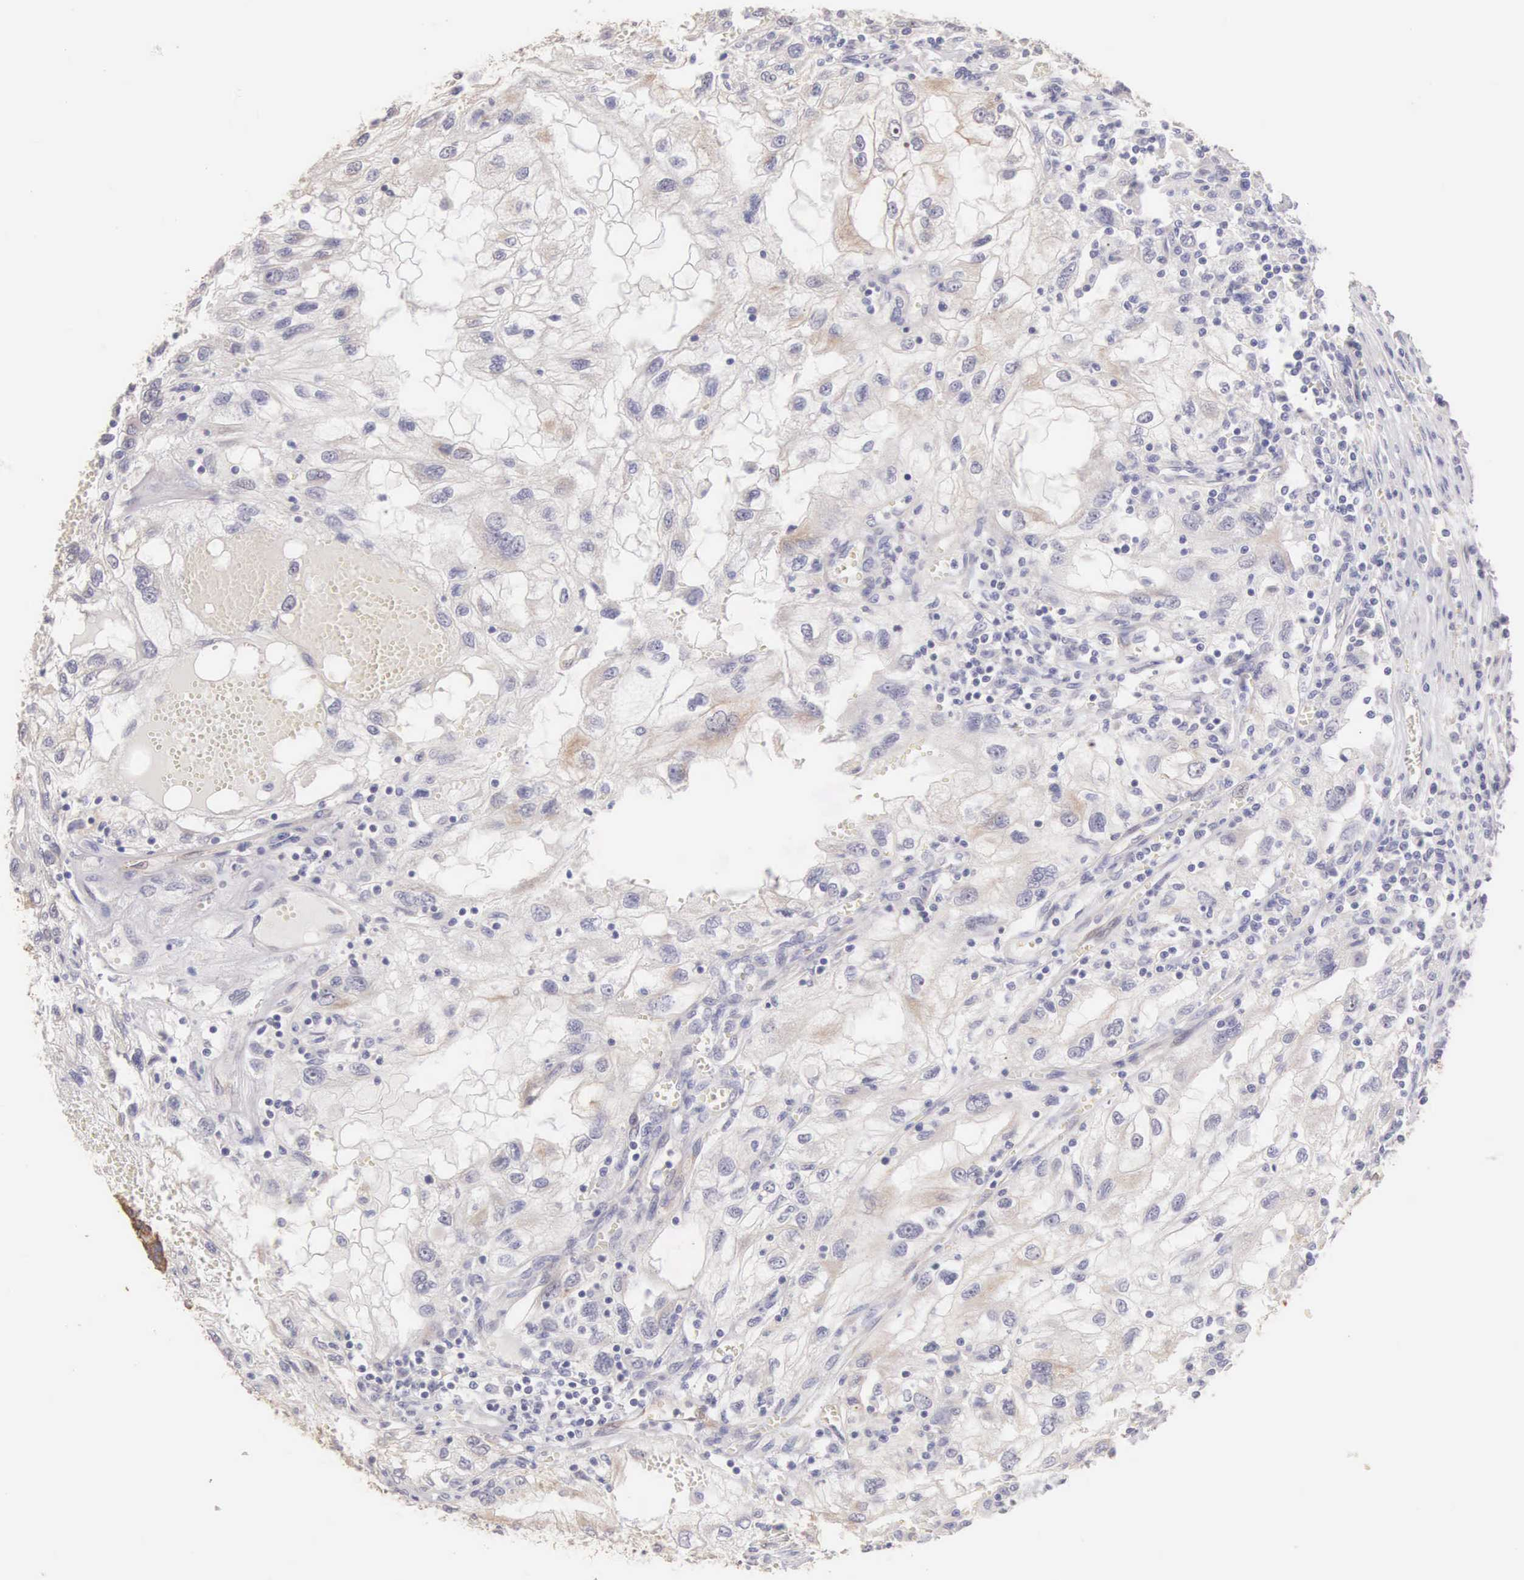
{"staining": {"intensity": "negative", "quantity": "none", "location": "none"}, "tissue": "renal cancer", "cell_type": "Tumor cells", "image_type": "cancer", "snomed": [{"axis": "morphology", "description": "Normal tissue, NOS"}, {"axis": "morphology", "description": "Adenocarcinoma, NOS"}, {"axis": "topography", "description": "Kidney"}], "caption": "Renal adenocarcinoma was stained to show a protein in brown. There is no significant expression in tumor cells.", "gene": "PIR", "patient": {"sex": "male", "age": 71}}